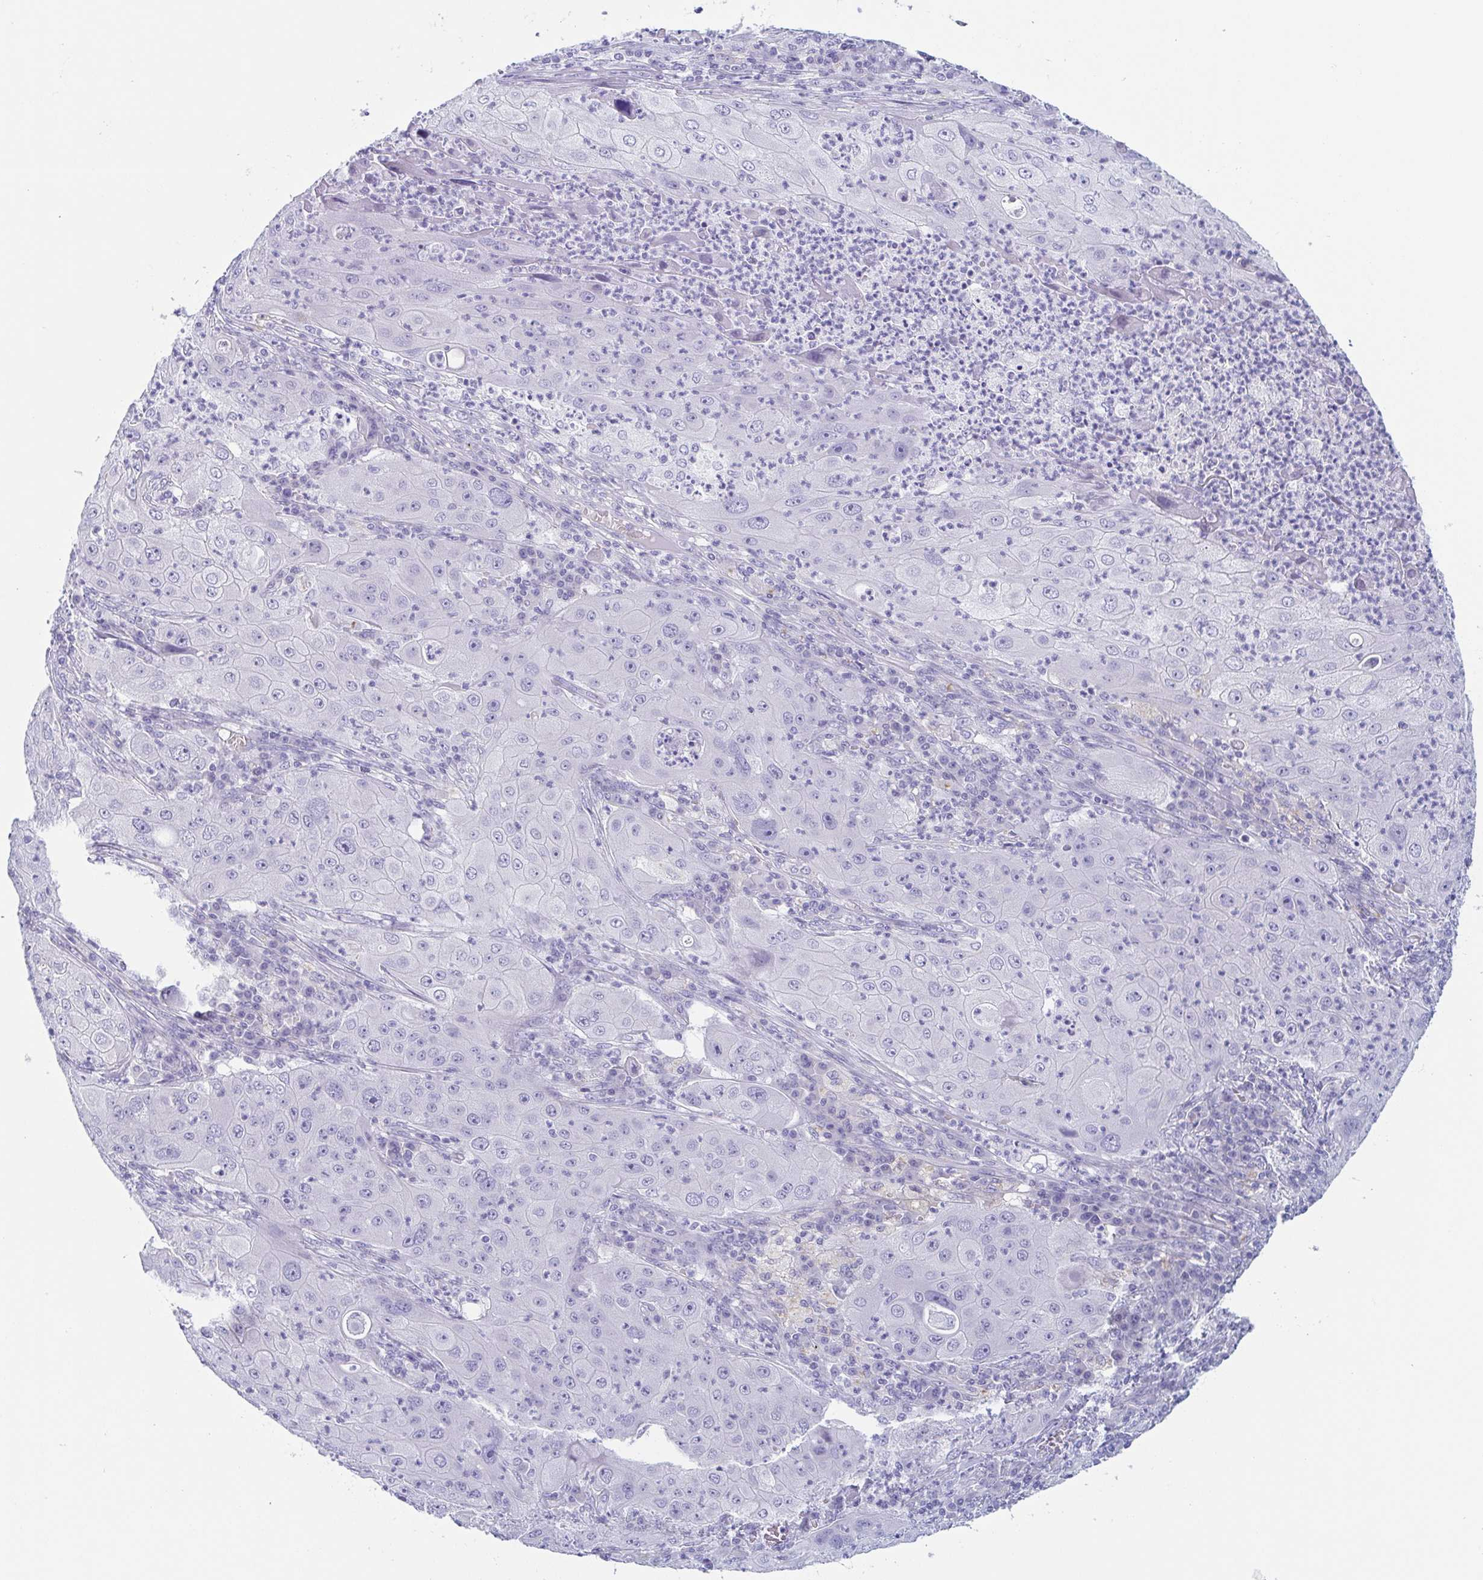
{"staining": {"intensity": "negative", "quantity": "none", "location": "none"}, "tissue": "lung cancer", "cell_type": "Tumor cells", "image_type": "cancer", "snomed": [{"axis": "morphology", "description": "Squamous cell carcinoma, NOS"}, {"axis": "topography", "description": "Lung"}], "caption": "Tumor cells are negative for brown protein staining in lung cancer.", "gene": "TAGLN3", "patient": {"sex": "female", "age": 59}}